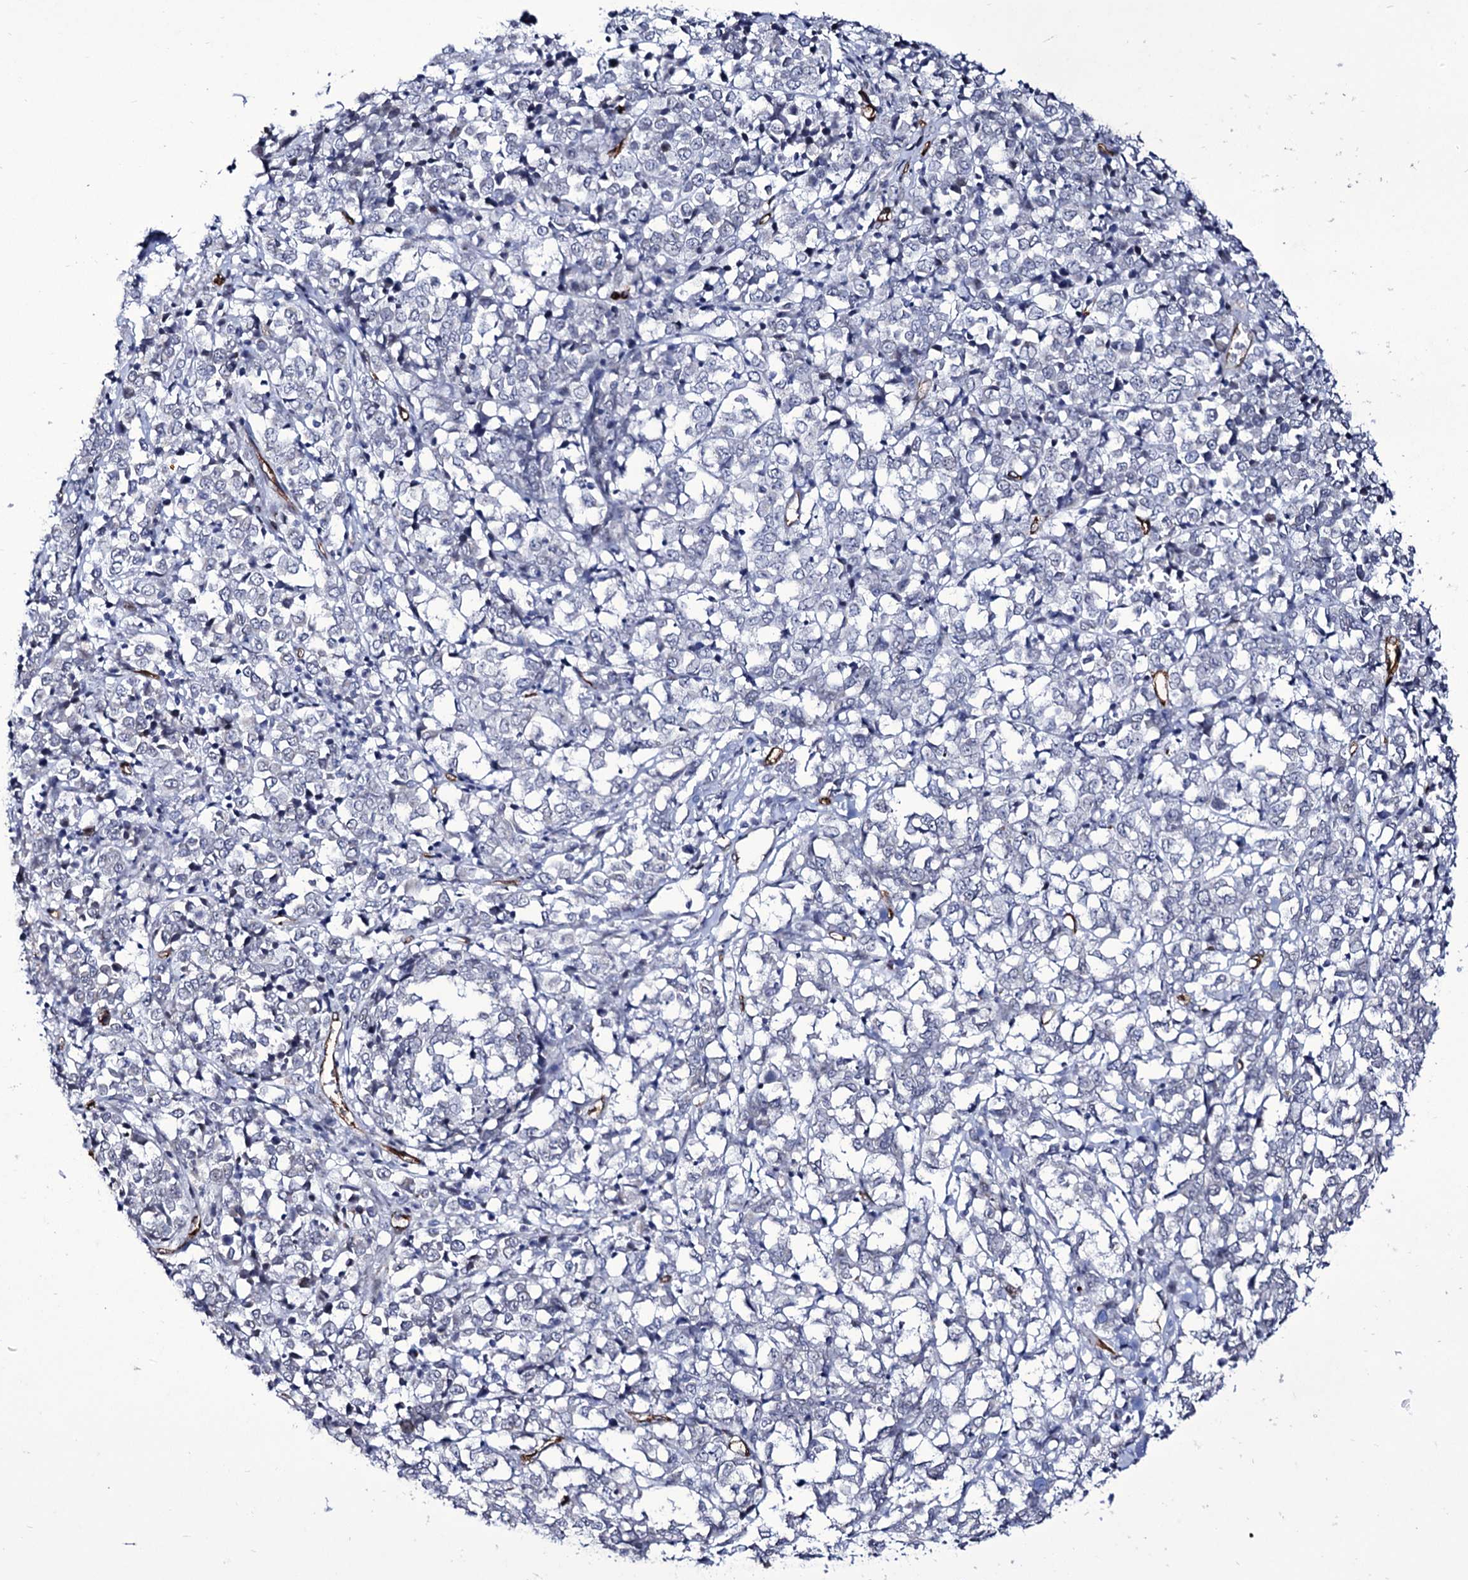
{"staining": {"intensity": "negative", "quantity": "none", "location": "none"}, "tissue": "melanoma", "cell_type": "Tumor cells", "image_type": "cancer", "snomed": [{"axis": "morphology", "description": "Malignant melanoma, NOS"}, {"axis": "topography", "description": "Skin"}], "caption": "This photomicrograph is of malignant melanoma stained with immunohistochemistry to label a protein in brown with the nuclei are counter-stained blue. There is no staining in tumor cells. (Brightfield microscopy of DAB IHC at high magnification).", "gene": "ZC3H12C", "patient": {"sex": "female", "age": 72}}